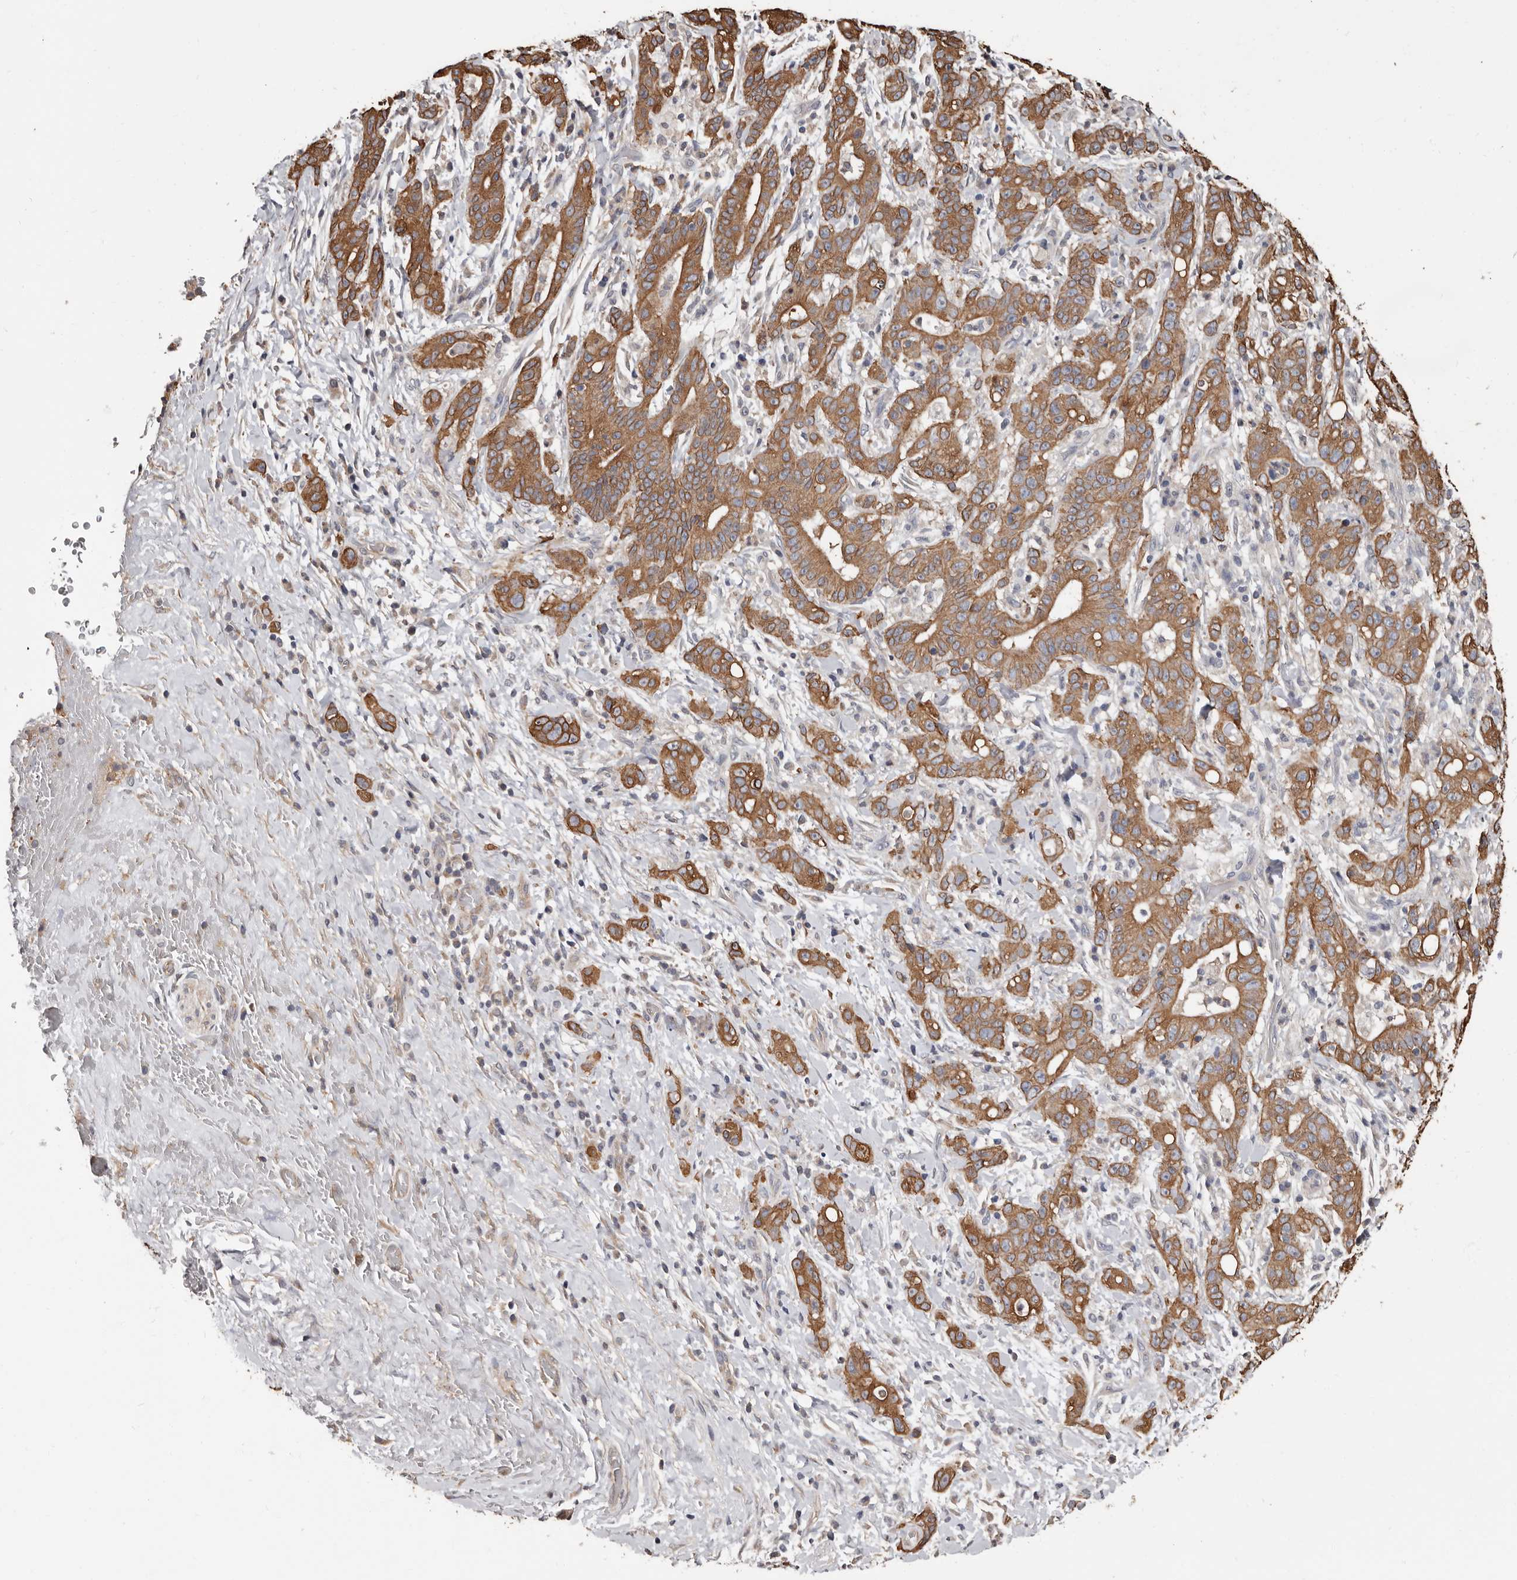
{"staining": {"intensity": "moderate", "quantity": ">75%", "location": "cytoplasmic/membranous"}, "tissue": "liver cancer", "cell_type": "Tumor cells", "image_type": "cancer", "snomed": [{"axis": "morphology", "description": "Cholangiocarcinoma"}, {"axis": "topography", "description": "Liver"}], "caption": "Moderate cytoplasmic/membranous positivity is seen in approximately >75% of tumor cells in liver cancer (cholangiocarcinoma). (DAB (3,3'-diaminobenzidine) IHC, brown staining for protein, blue staining for nuclei).", "gene": "MRPL18", "patient": {"sex": "female", "age": 38}}